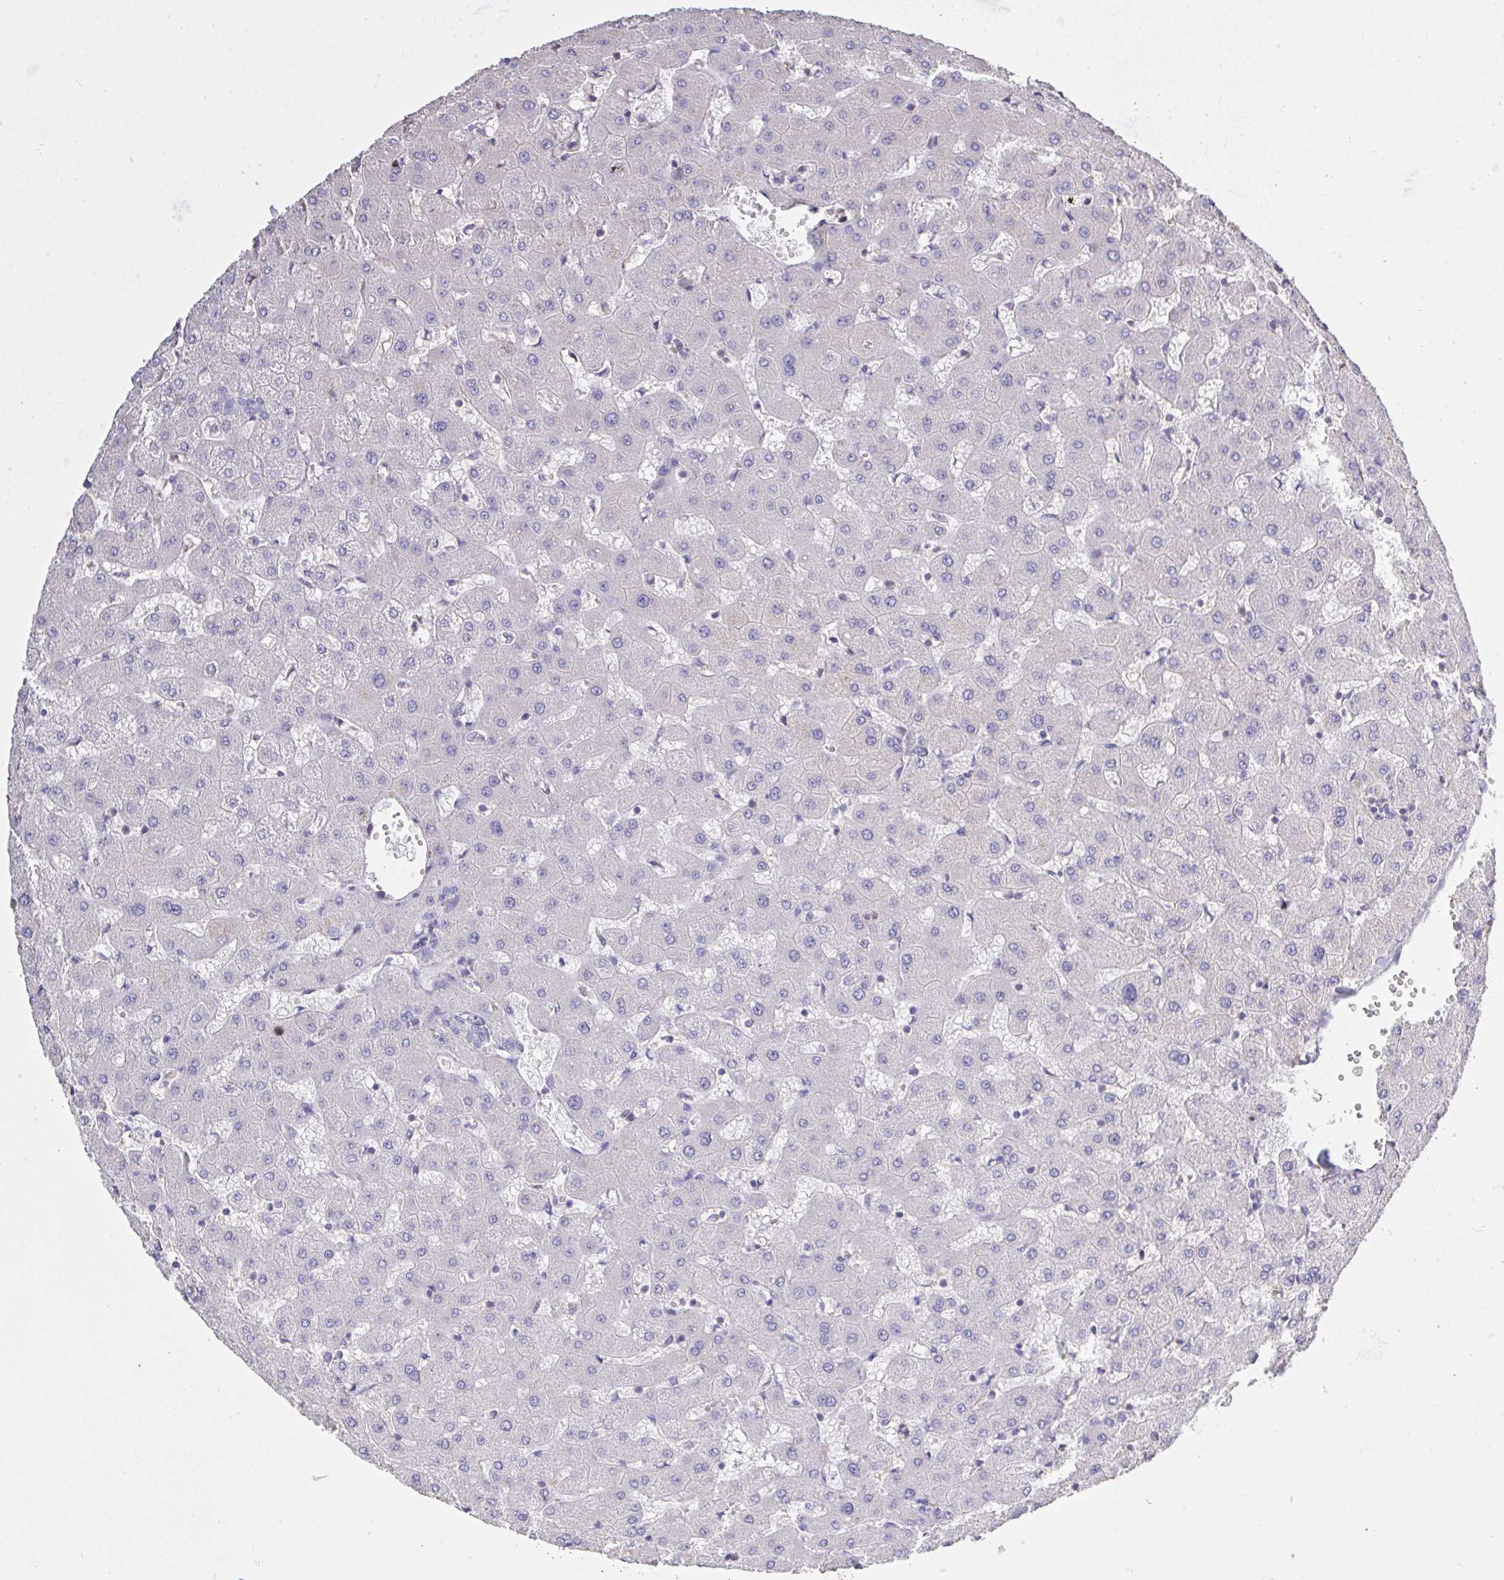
{"staining": {"intensity": "negative", "quantity": "none", "location": "none"}, "tissue": "liver", "cell_type": "Cholangiocytes", "image_type": "normal", "snomed": [{"axis": "morphology", "description": "Normal tissue, NOS"}, {"axis": "topography", "description": "Liver"}], "caption": "IHC micrograph of unremarkable liver: human liver stained with DAB shows no significant protein staining in cholangiocytes.", "gene": "IL23R", "patient": {"sex": "female", "age": 63}}